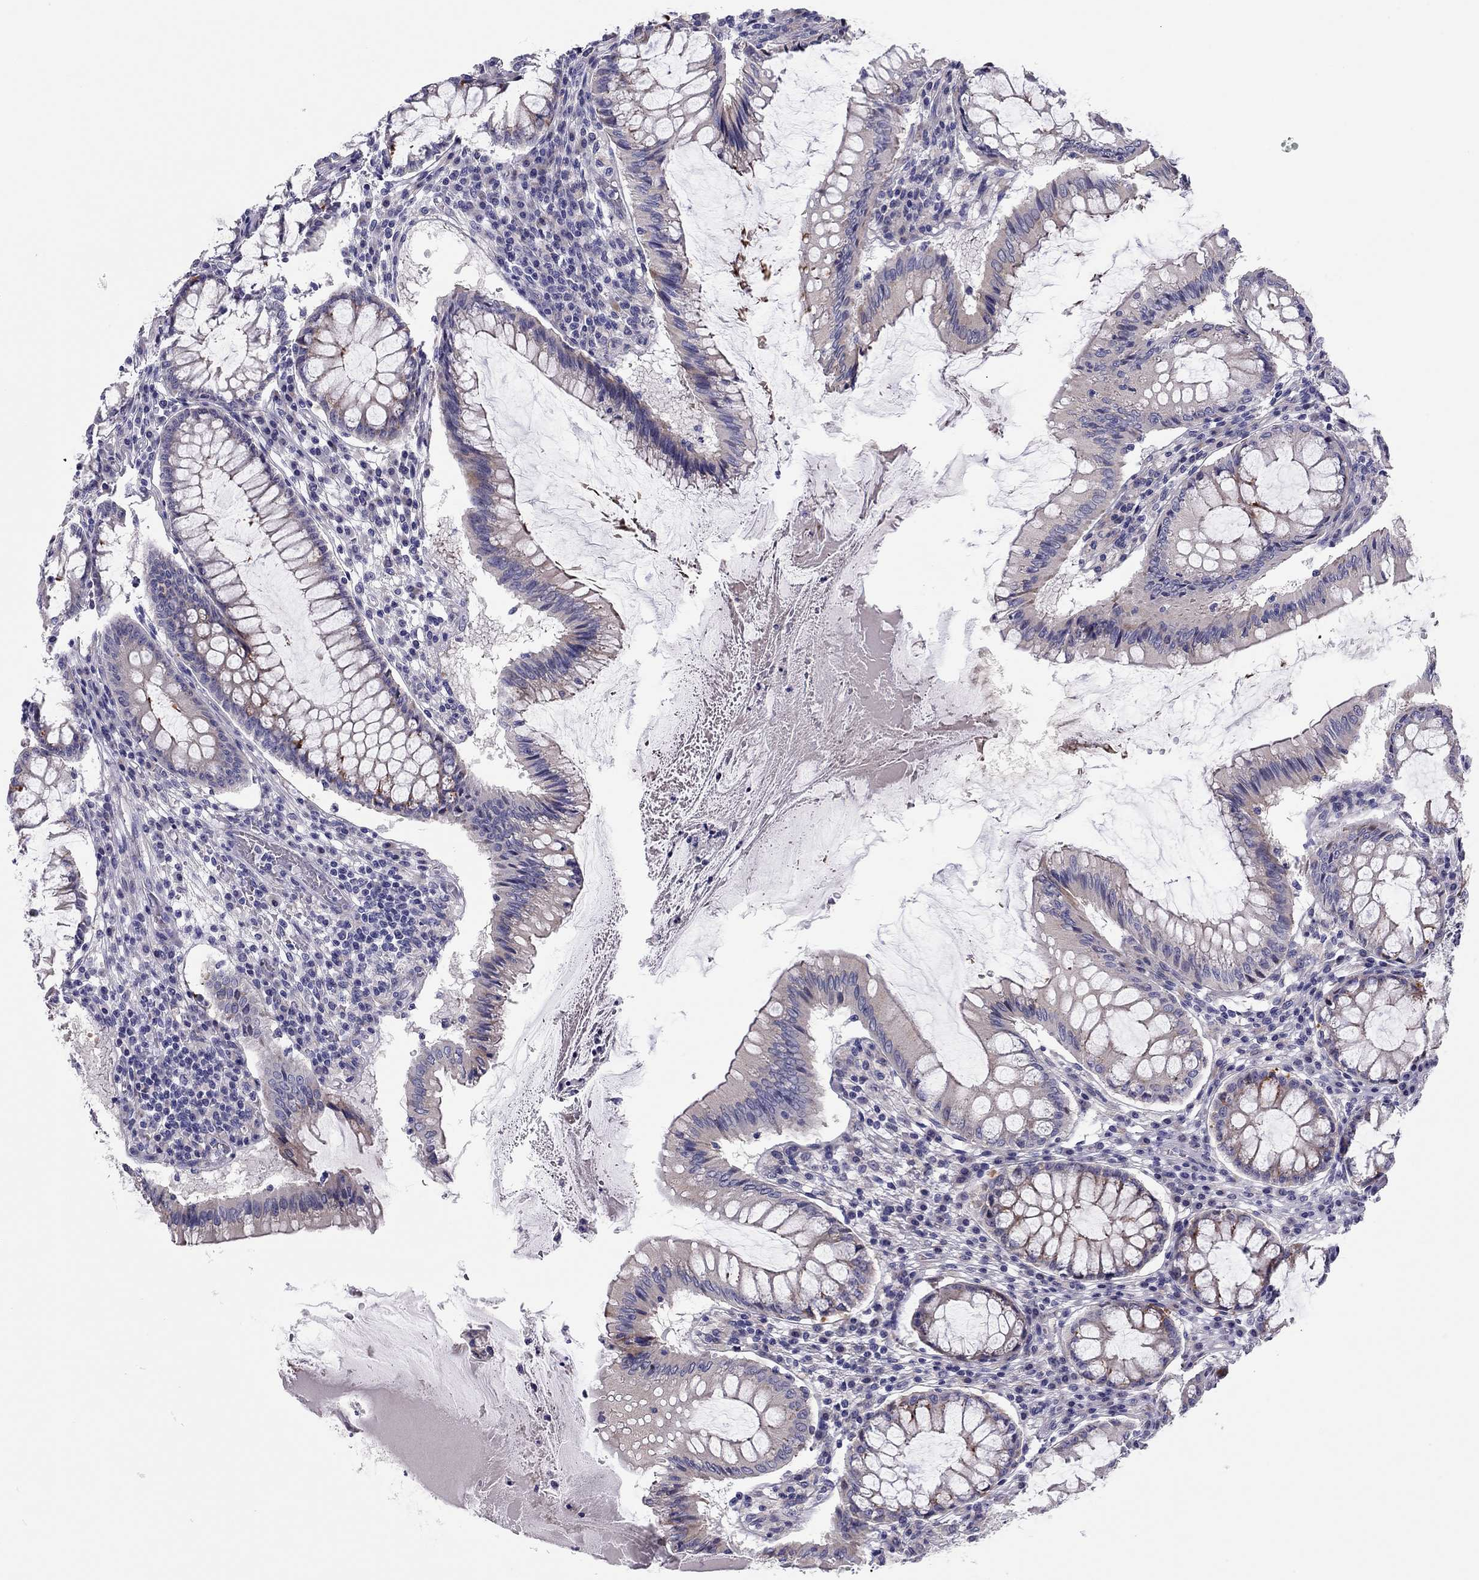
{"staining": {"intensity": "weak", "quantity": "<25%", "location": "cytoplasmic/membranous"}, "tissue": "colorectal cancer", "cell_type": "Tumor cells", "image_type": "cancer", "snomed": [{"axis": "morphology", "description": "Adenocarcinoma, NOS"}, {"axis": "topography", "description": "Colon"}], "caption": "Tumor cells show no significant expression in colorectal cancer.", "gene": "SCARB1", "patient": {"sex": "female", "age": 70}}